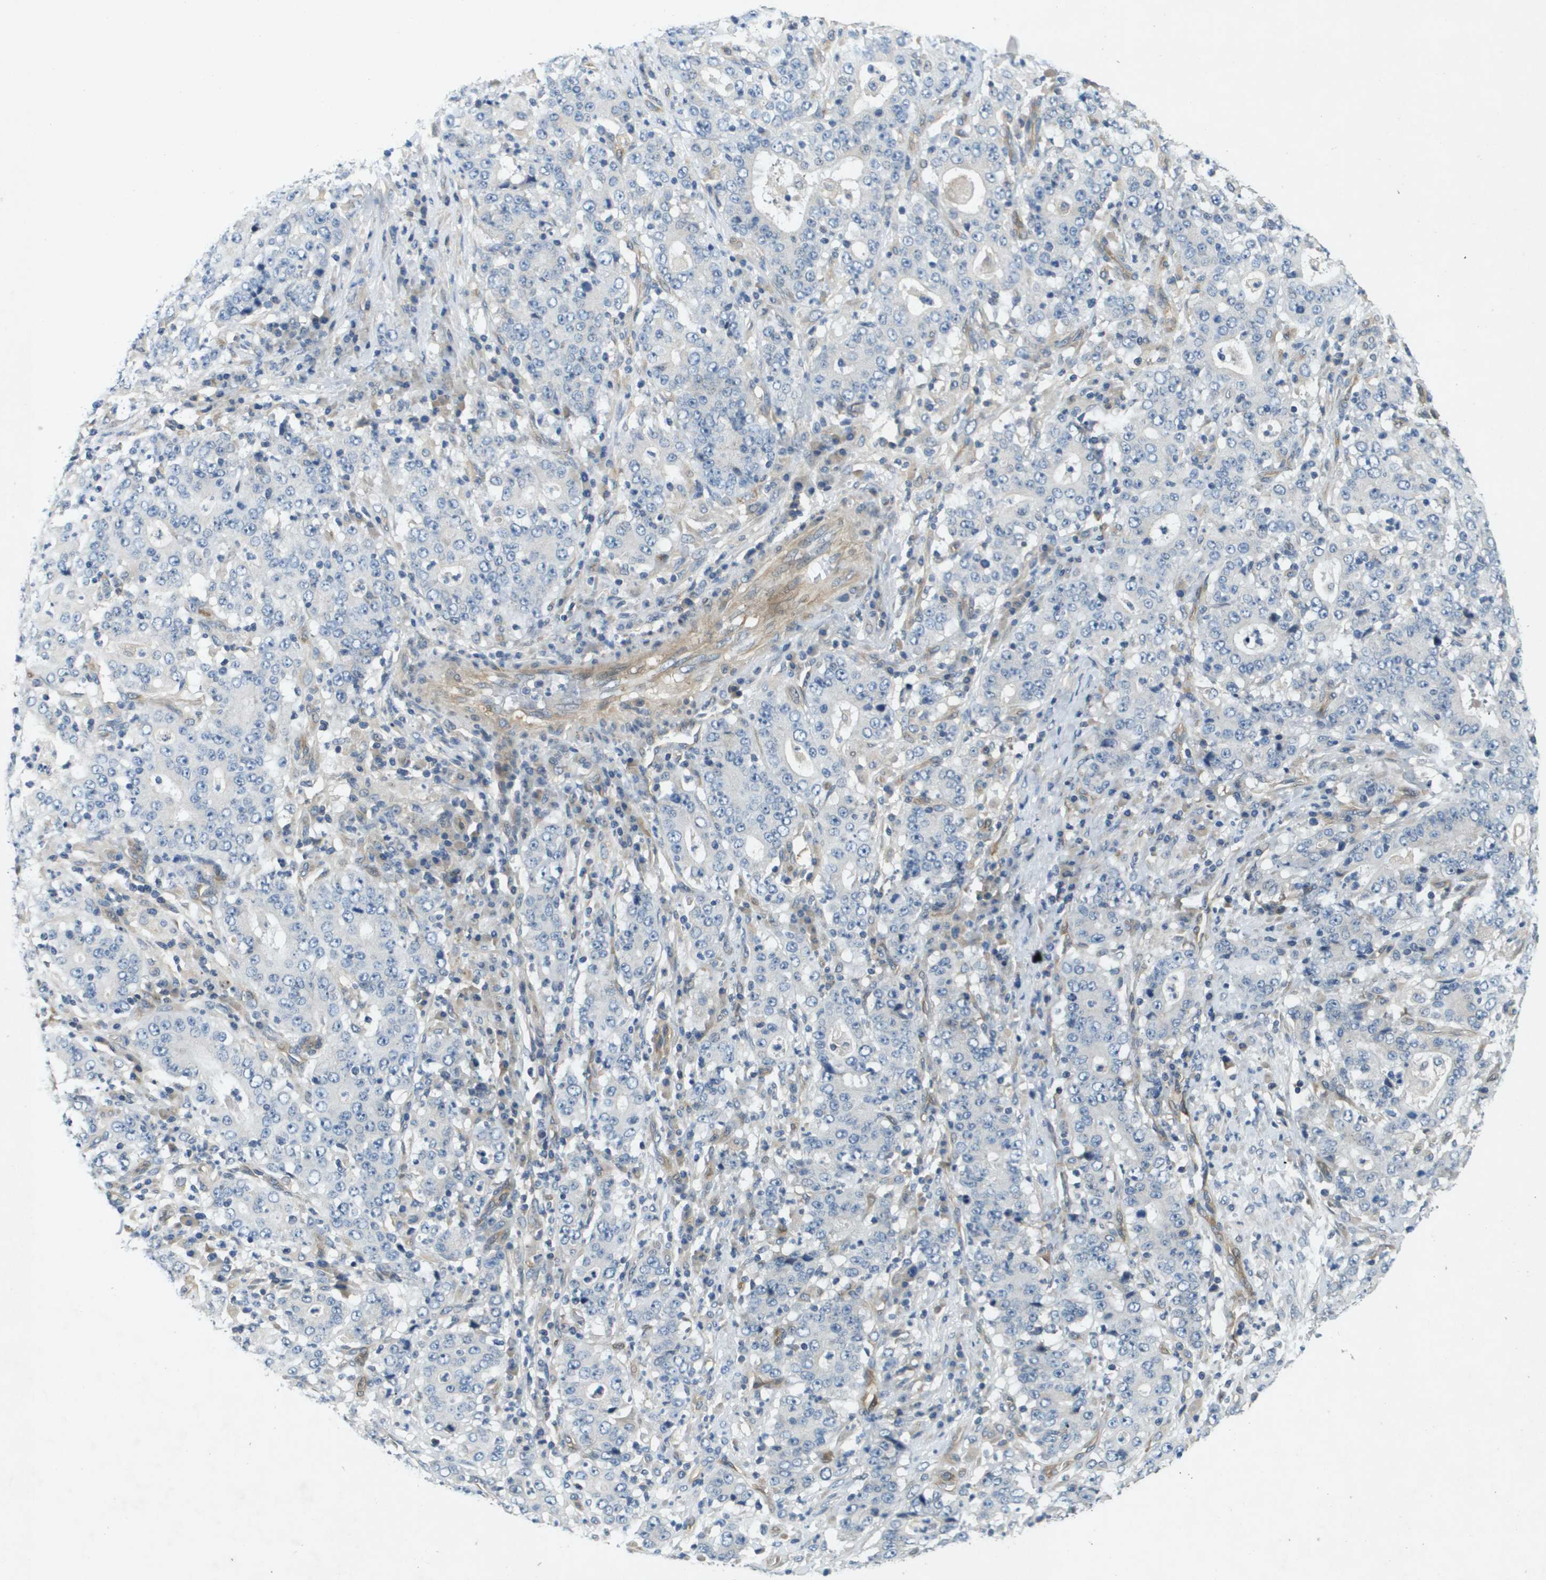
{"staining": {"intensity": "negative", "quantity": "none", "location": "none"}, "tissue": "stomach cancer", "cell_type": "Tumor cells", "image_type": "cancer", "snomed": [{"axis": "morphology", "description": "Normal tissue, NOS"}, {"axis": "morphology", "description": "Adenocarcinoma, NOS"}, {"axis": "topography", "description": "Stomach, upper"}, {"axis": "topography", "description": "Stomach"}], "caption": "IHC image of neoplastic tissue: stomach cancer stained with DAB (3,3'-diaminobenzidine) shows no significant protein expression in tumor cells.", "gene": "PGAP3", "patient": {"sex": "male", "age": 59}}